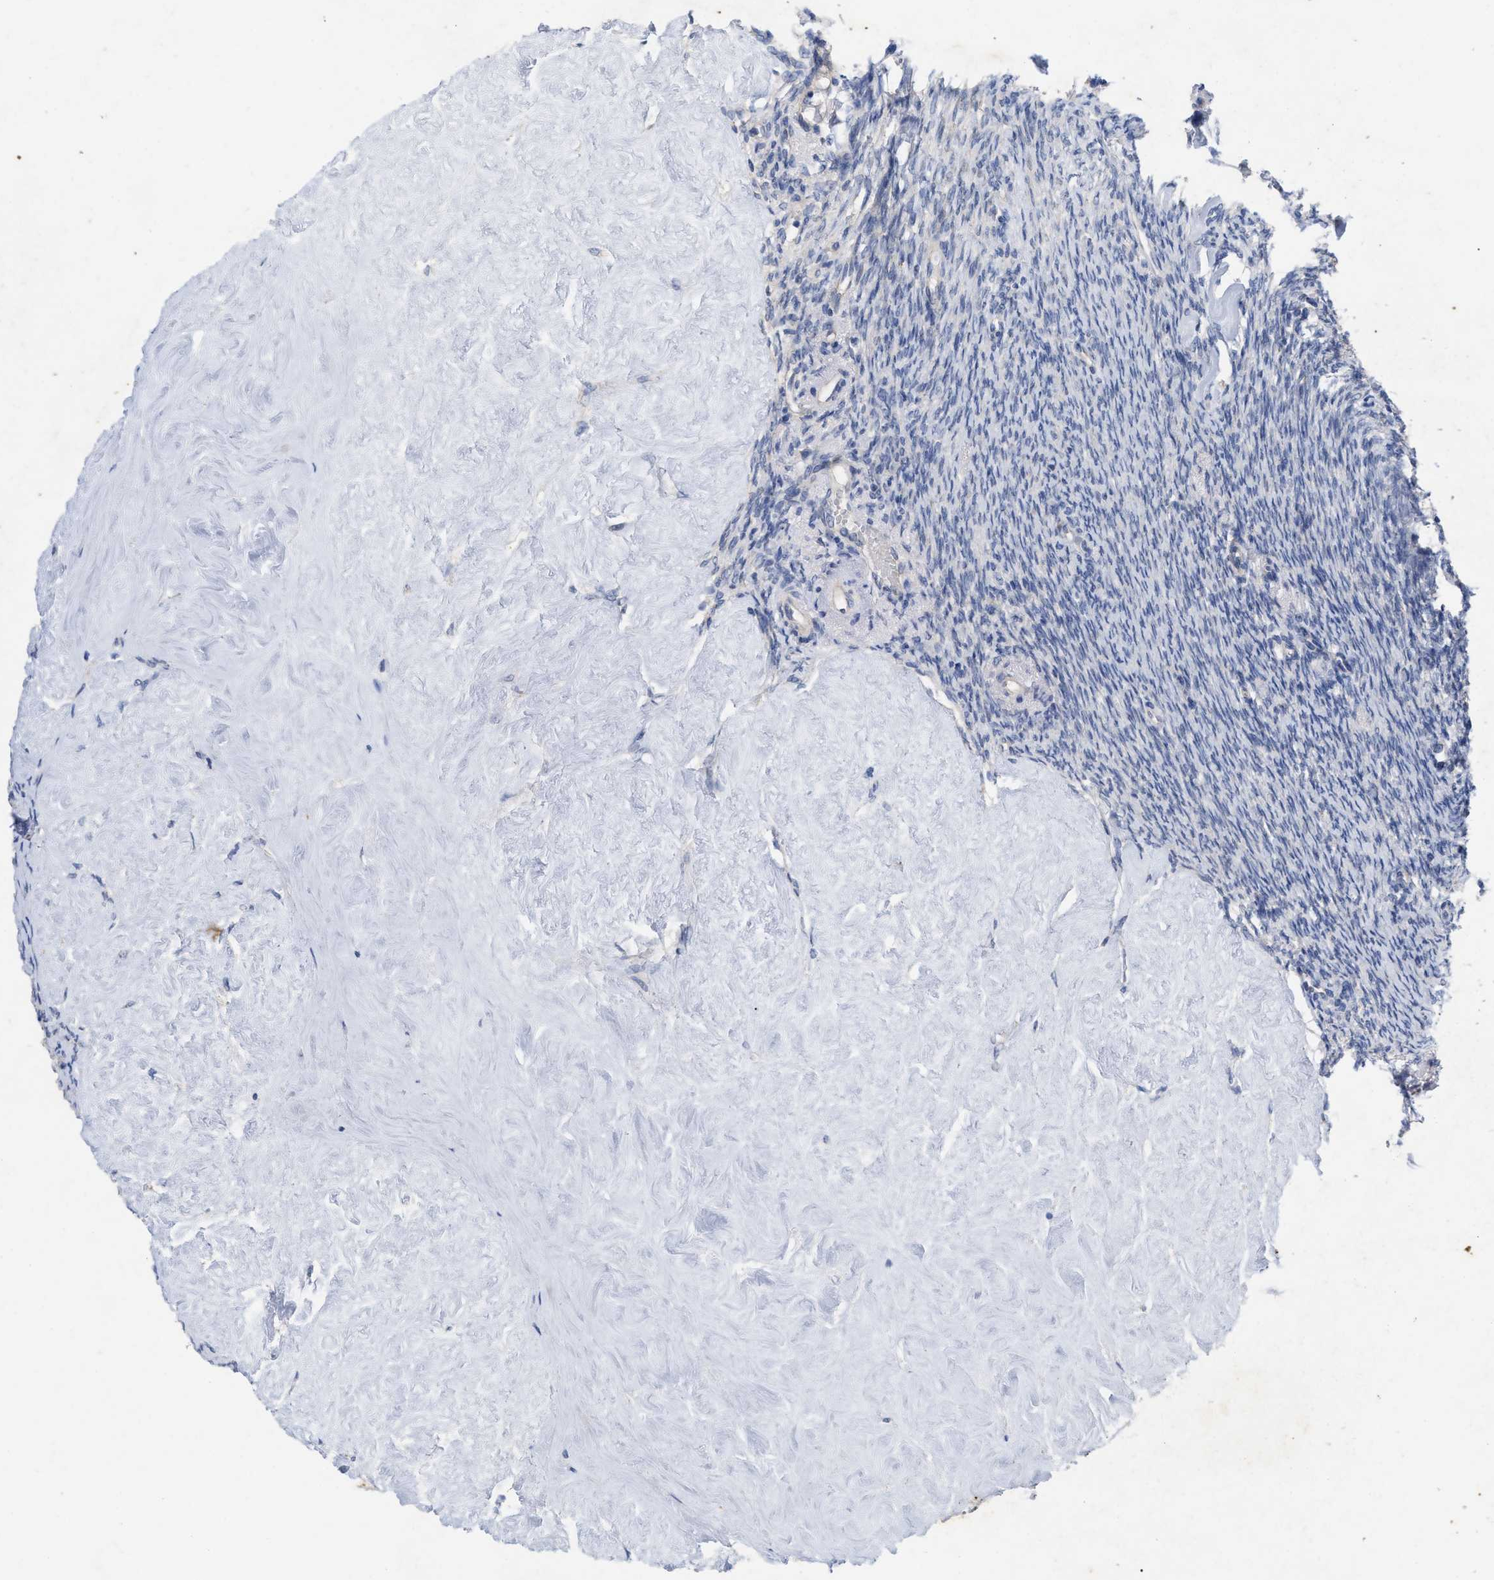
{"staining": {"intensity": "negative", "quantity": "none", "location": "none"}, "tissue": "ovary", "cell_type": "Ovarian stroma cells", "image_type": "normal", "snomed": [{"axis": "morphology", "description": "Normal tissue, NOS"}, {"axis": "topography", "description": "Ovary"}], "caption": "An immunohistochemistry histopathology image of normal ovary is shown. There is no staining in ovarian stroma cells of ovary. (DAB immunohistochemistry with hematoxylin counter stain).", "gene": "VIP", "patient": {"sex": "female", "age": 41}}